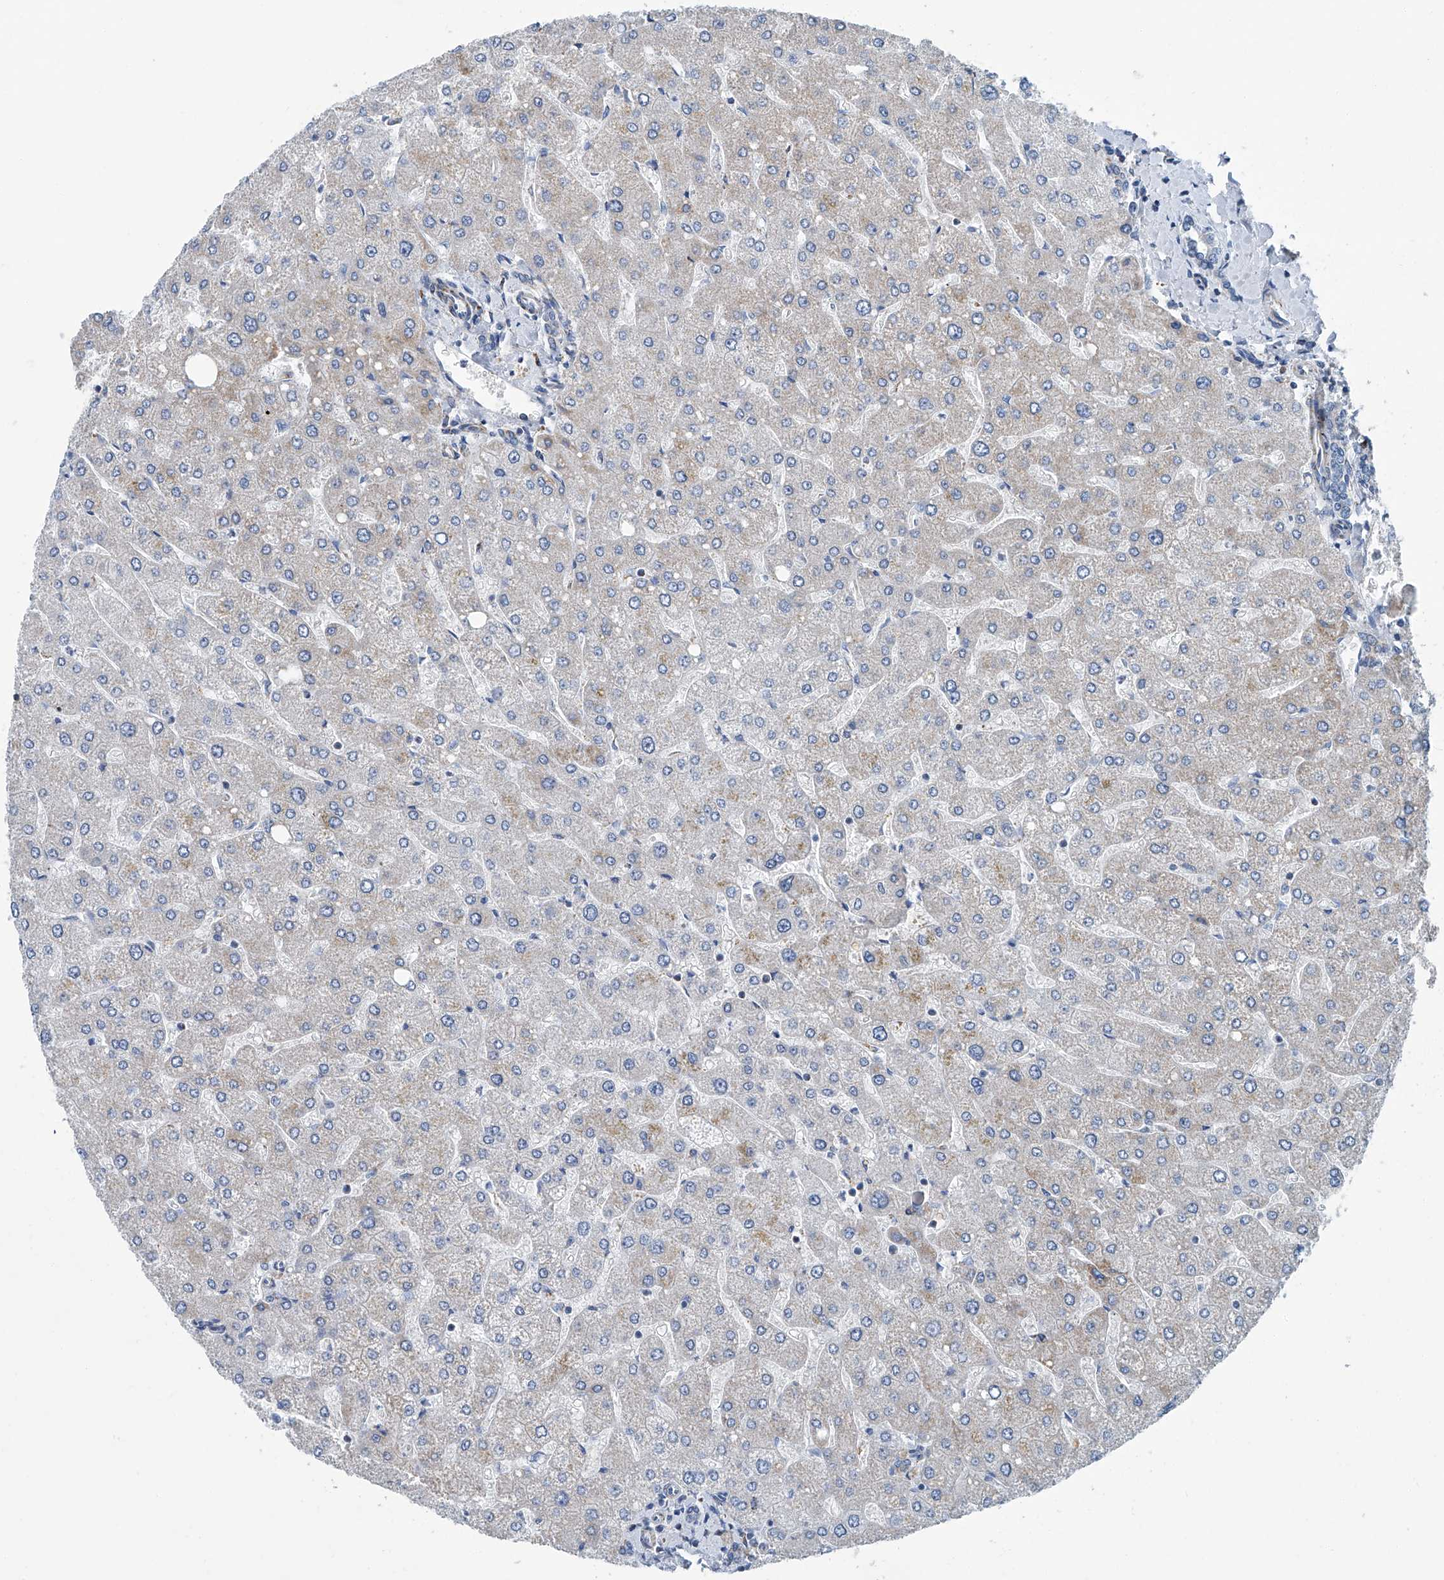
{"staining": {"intensity": "negative", "quantity": "none", "location": "none"}, "tissue": "liver", "cell_type": "Cholangiocytes", "image_type": "normal", "snomed": [{"axis": "morphology", "description": "Normal tissue, NOS"}, {"axis": "topography", "description": "Liver"}], "caption": "This is a photomicrograph of immunohistochemistry staining of unremarkable liver, which shows no expression in cholangiocytes. (Stains: DAB IHC with hematoxylin counter stain, Microscopy: brightfield microscopy at high magnification).", "gene": "MT", "patient": {"sex": "male", "age": 55}}